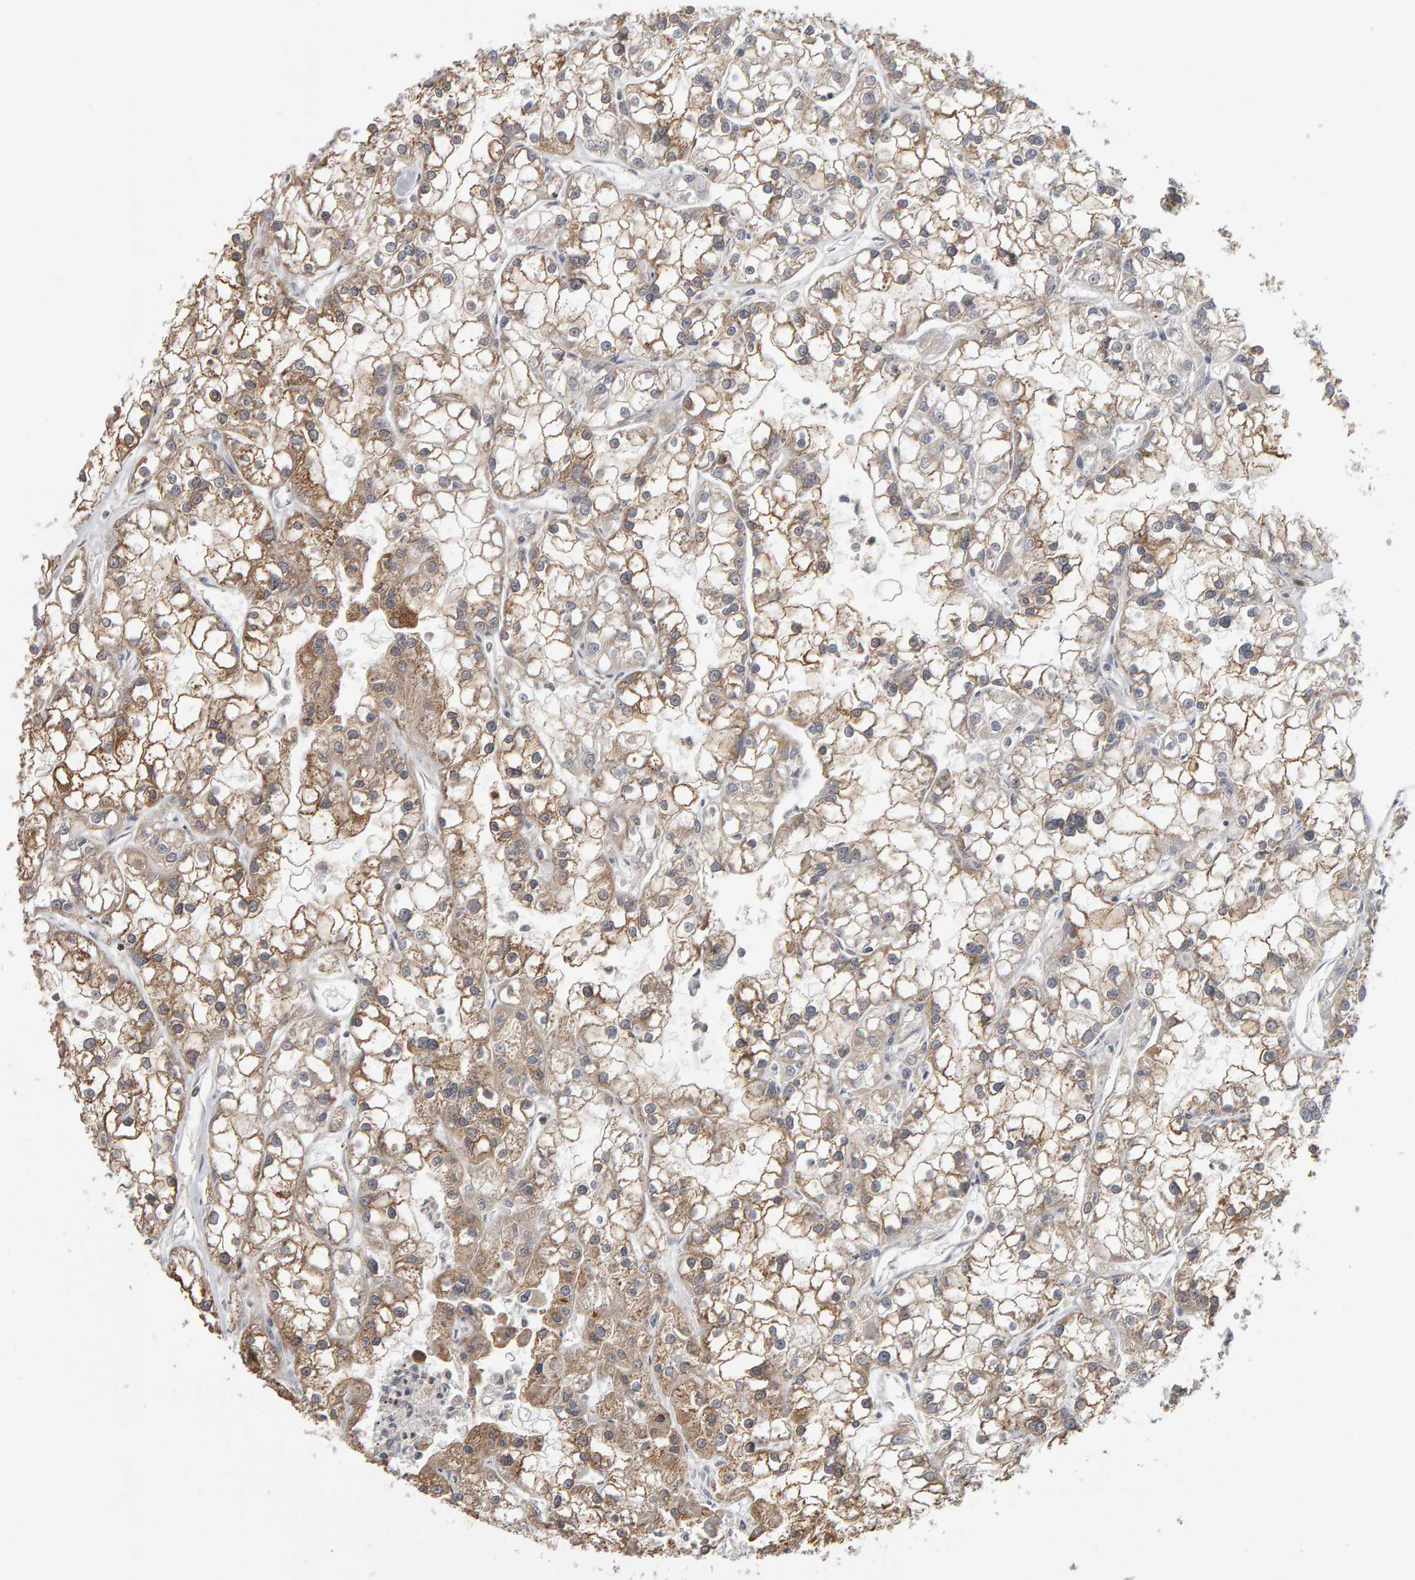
{"staining": {"intensity": "weak", "quantity": "25%-75%", "location": "cytoplasmic/membranous"}, "tissue": "renal cancer", "cell_type": "Tumor cells", "image_type": "cancer", "snomed": [{"axis": "morphology", "description": "Adenocarcinoma, NOS"}, {"axis": "topography", "description": "Kidney"}], "caption": "Protein staining displays weak cytoplasmic/membranous positivity in about 25%-75% of tumor cells in renal adenocarcinoma.", "gene": "C9orf72", "patient": {"sex": "female", "age": 52}}